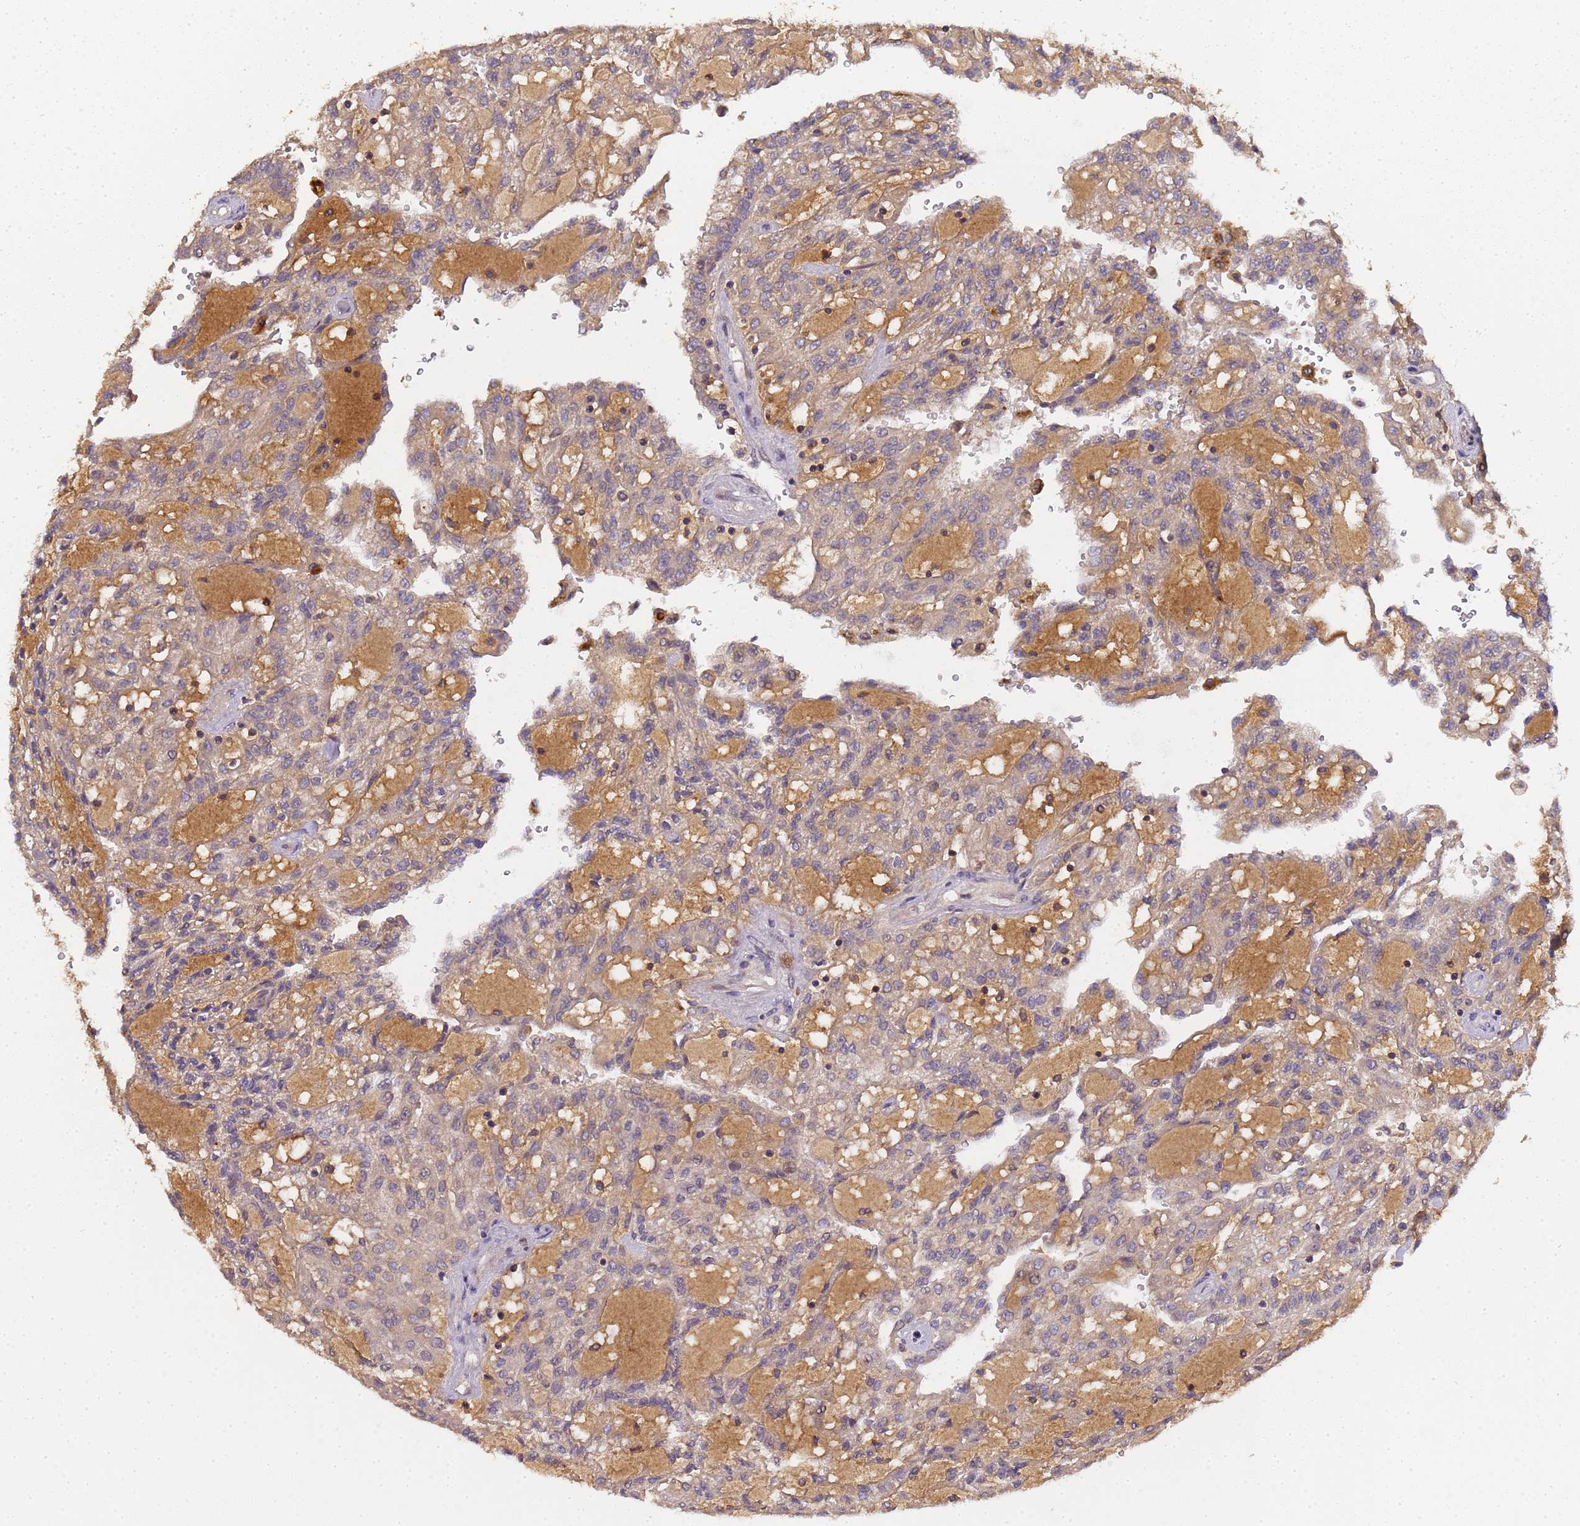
{"staining": {"intensity": "weak", "quantity": "25%-75%", "location": "cytoplasmic/membranous"}, "tissue": "renal cancer", "cell_type": "Tumor cells", "image_type": "cancer", "snomed": [{"axis": "morphology", "description": "Adenocarcinoma, NOS"}, {"axis": "topography", "description": "Kidney"}], "caption": "Immunohistochemical staining of human renal cancer (adenocarcinoma) exhibits low levels of weak cytoplasmic/membranous protein staining in approximately 25%-75% of tumor cells.", "gene": "LGI4", "patient": {"sex": "male", "age": 63}}